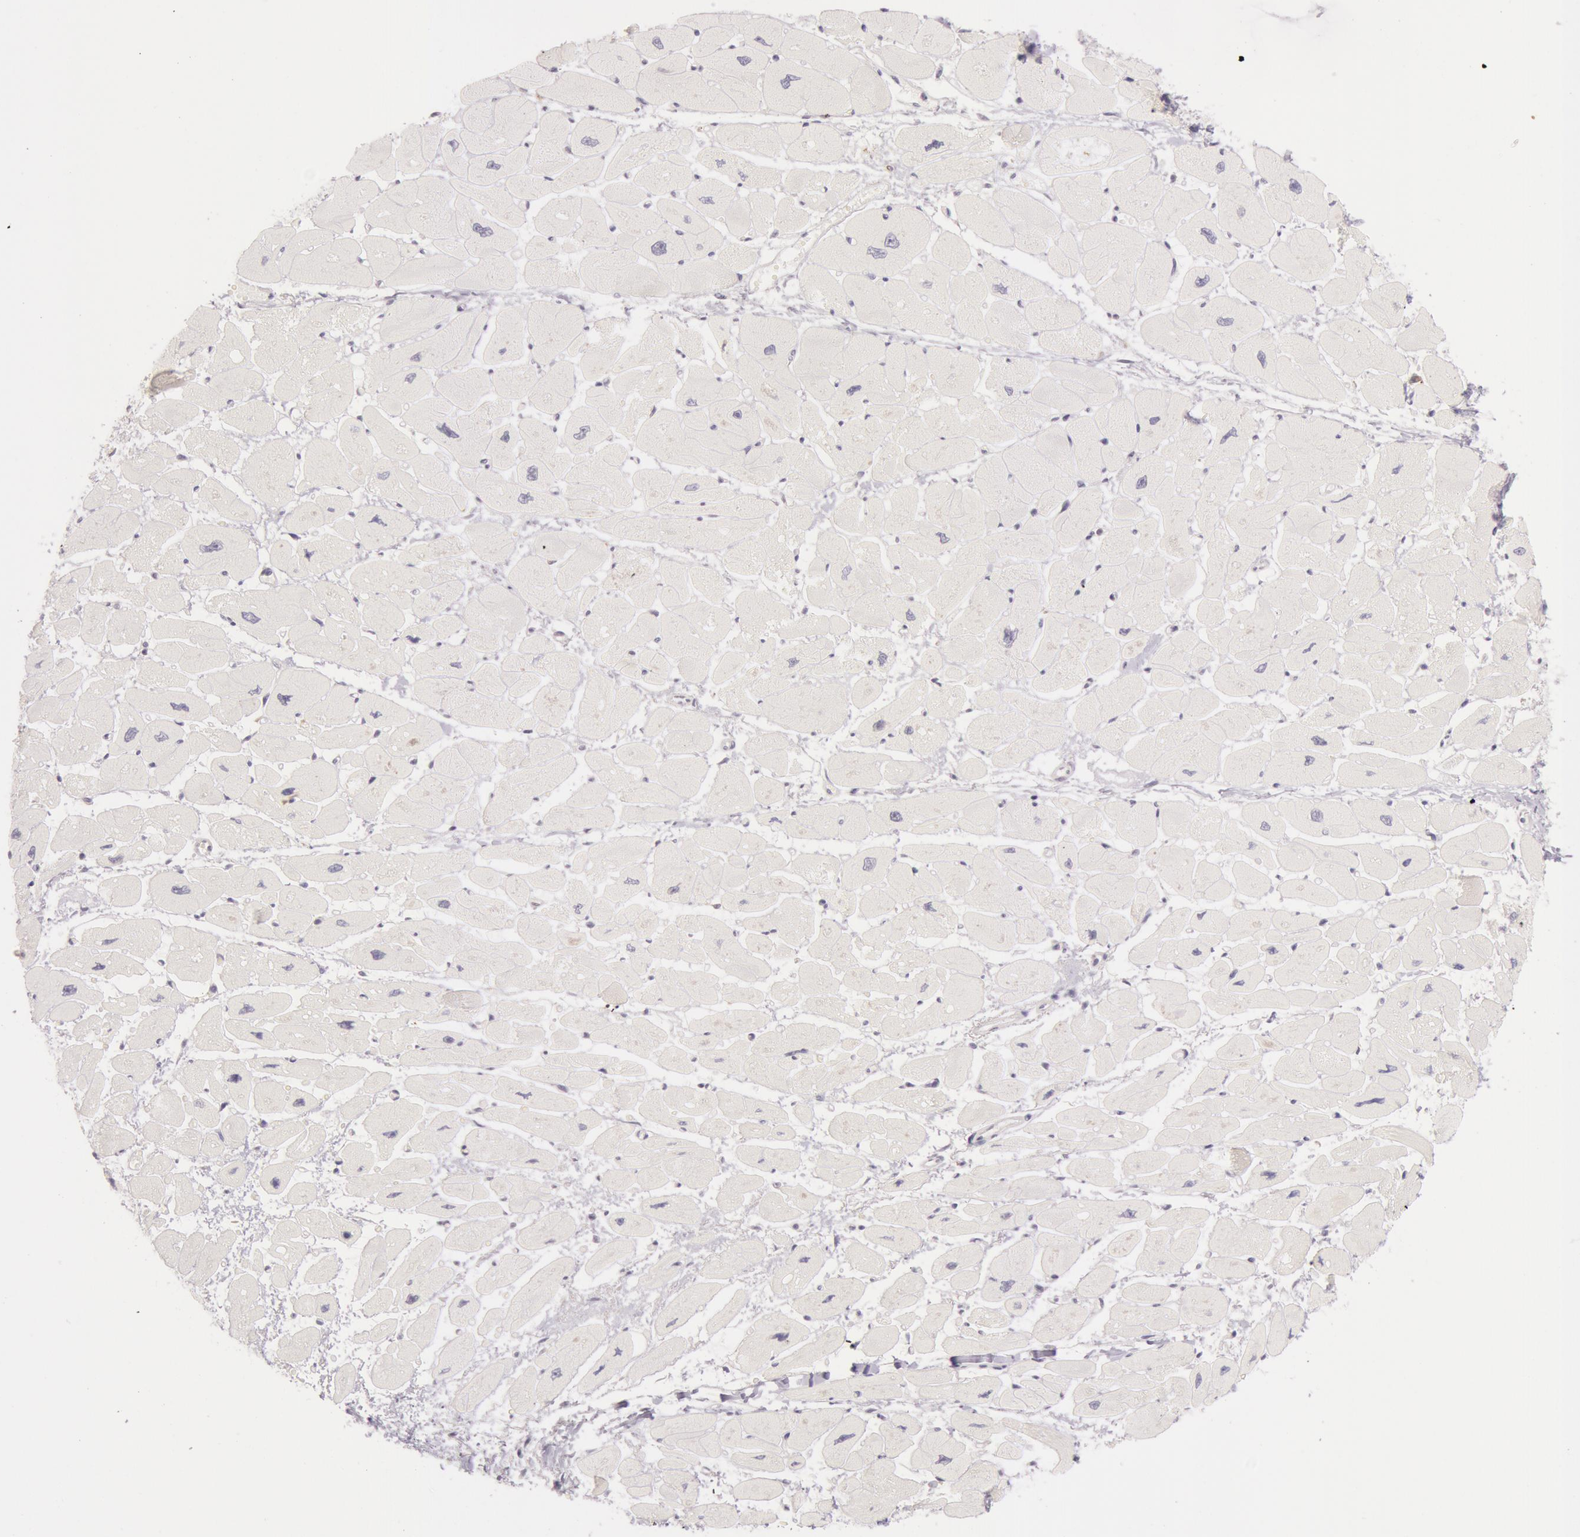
{"staining": {"intensity": "negative", "quantity": "none", "location": "none"}, "tissue": "heart muscle", "cell_type": "Cardiomyocytes", "image_type": "normal", "snomed": [{"axis": "morphology", "description": "Normal tissue, NOS"}, {"axis": "topography", "description": "Heart"}], "caption": "Immunohistochemistry (IHC) photomicrograph of unremarkable human heart muscle stained for a protein (brown), which displays no positivity in cardiomyocytes. (Stains: DAB immunohistochemistry with hematoxylin counter stain, Microscopy: brightfield microscopy at high magnification).", "gene": "RBMY1A1", "patient": {"sex": "female", "age": 54}}